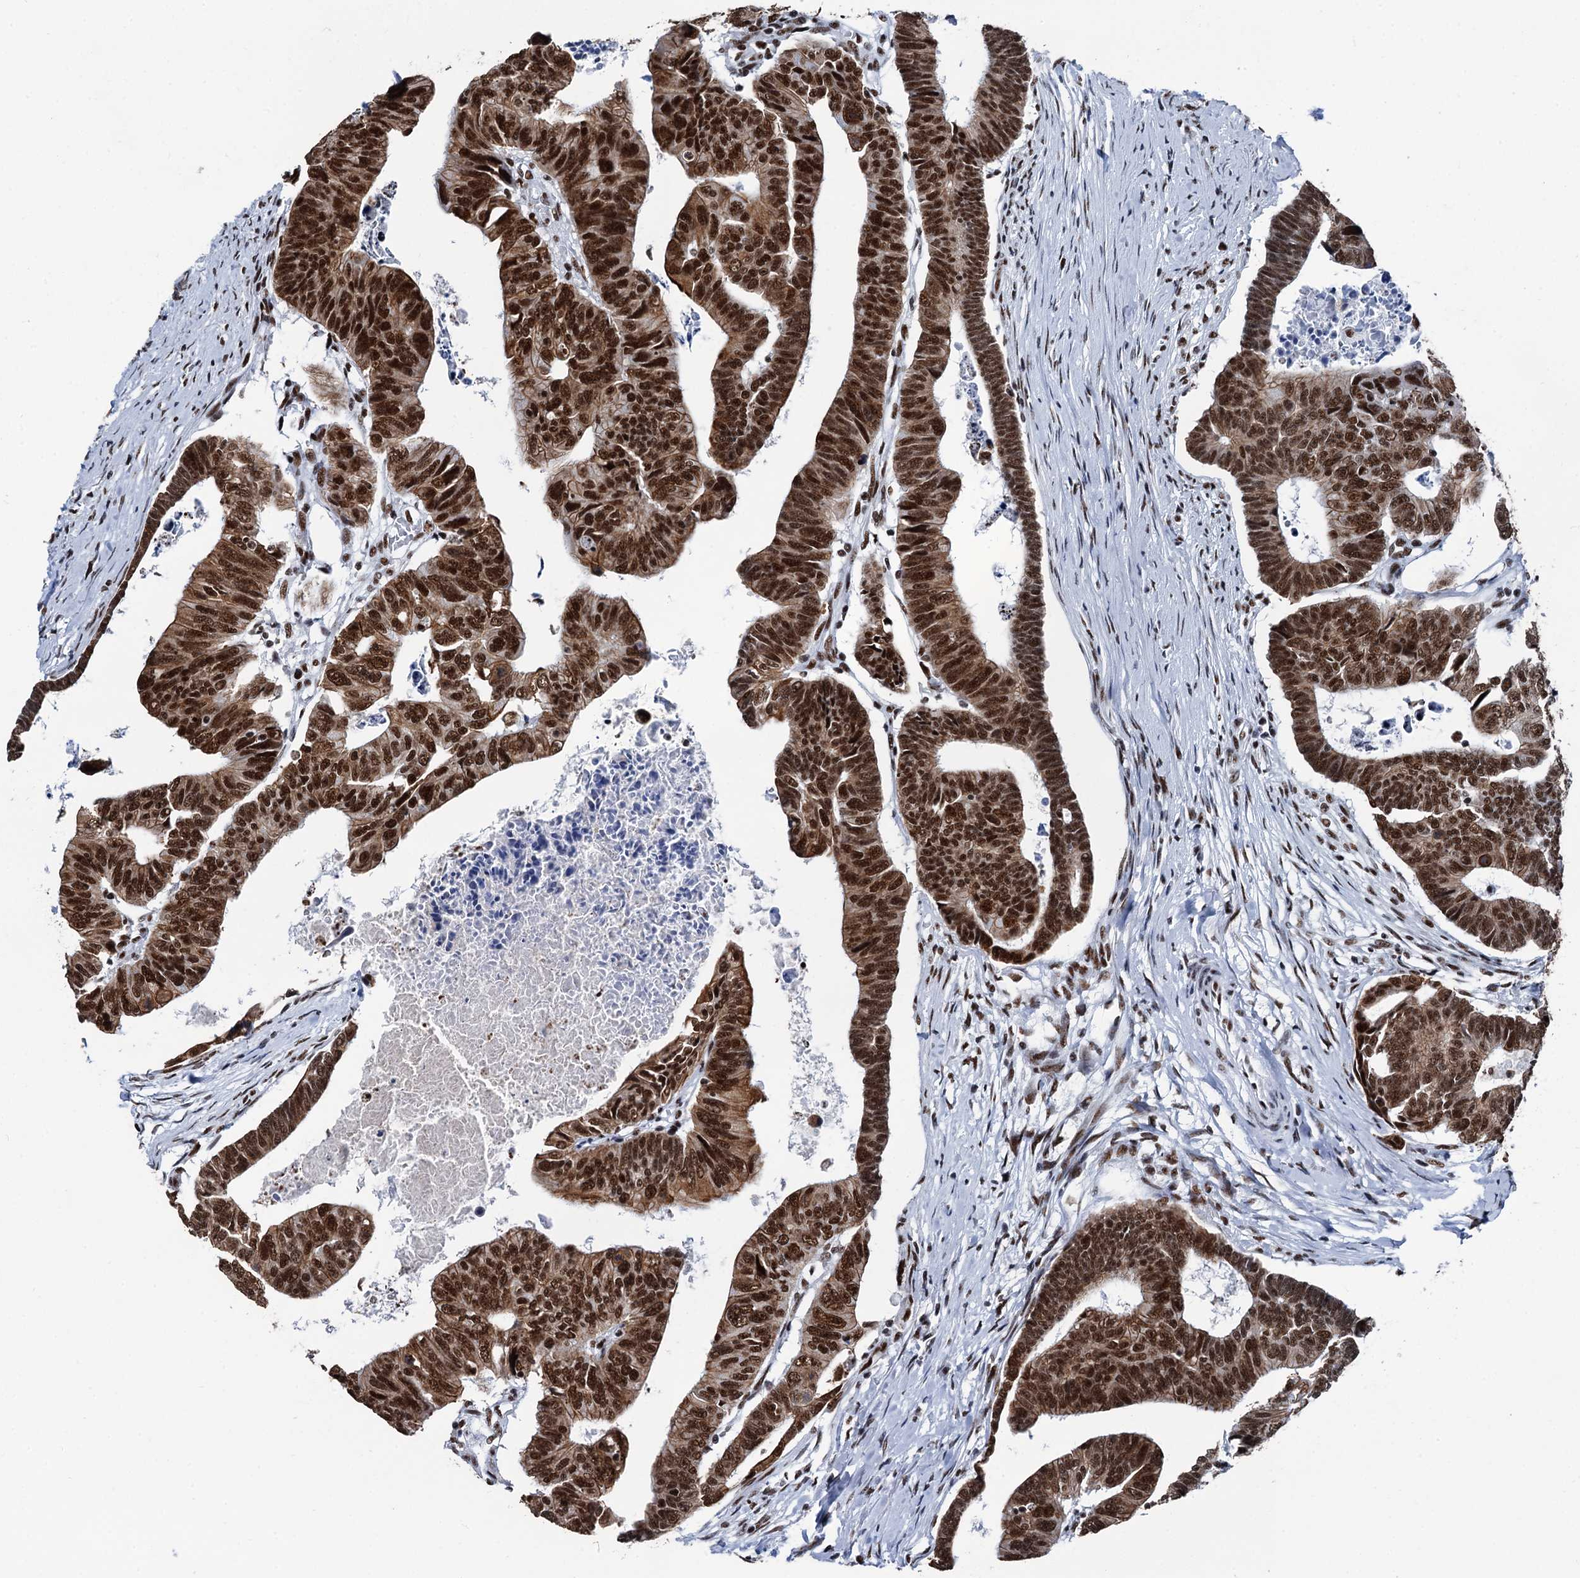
{"staining": {"intensity": "strong", "quantity": ">75%", "location": "cytoplasmic/membranous,nuclear"}, "tissue": "colorectal cancer", "cell_type": "Tumor cells", "image_type": "cancer", "snomed": [{"axis": "morphology", "description": "Adenocarcinoma, NOS"}, {"axis": "topography", "description": "Rectum"}], "caption": "Immunohistochemistry histopathology image of neoplastic tissue: human colorectal adenocarcinoma stained using immunohistochemistry exhibits high levels of strong protein expression localized specifically in the cytoplasmic/membranous and nuclear of tumor cells, appearing as a cytoplasmic/membranous and nuclear brown color.", "gene": "DDX23", "patient": {"sex": "female", "age": 65}}